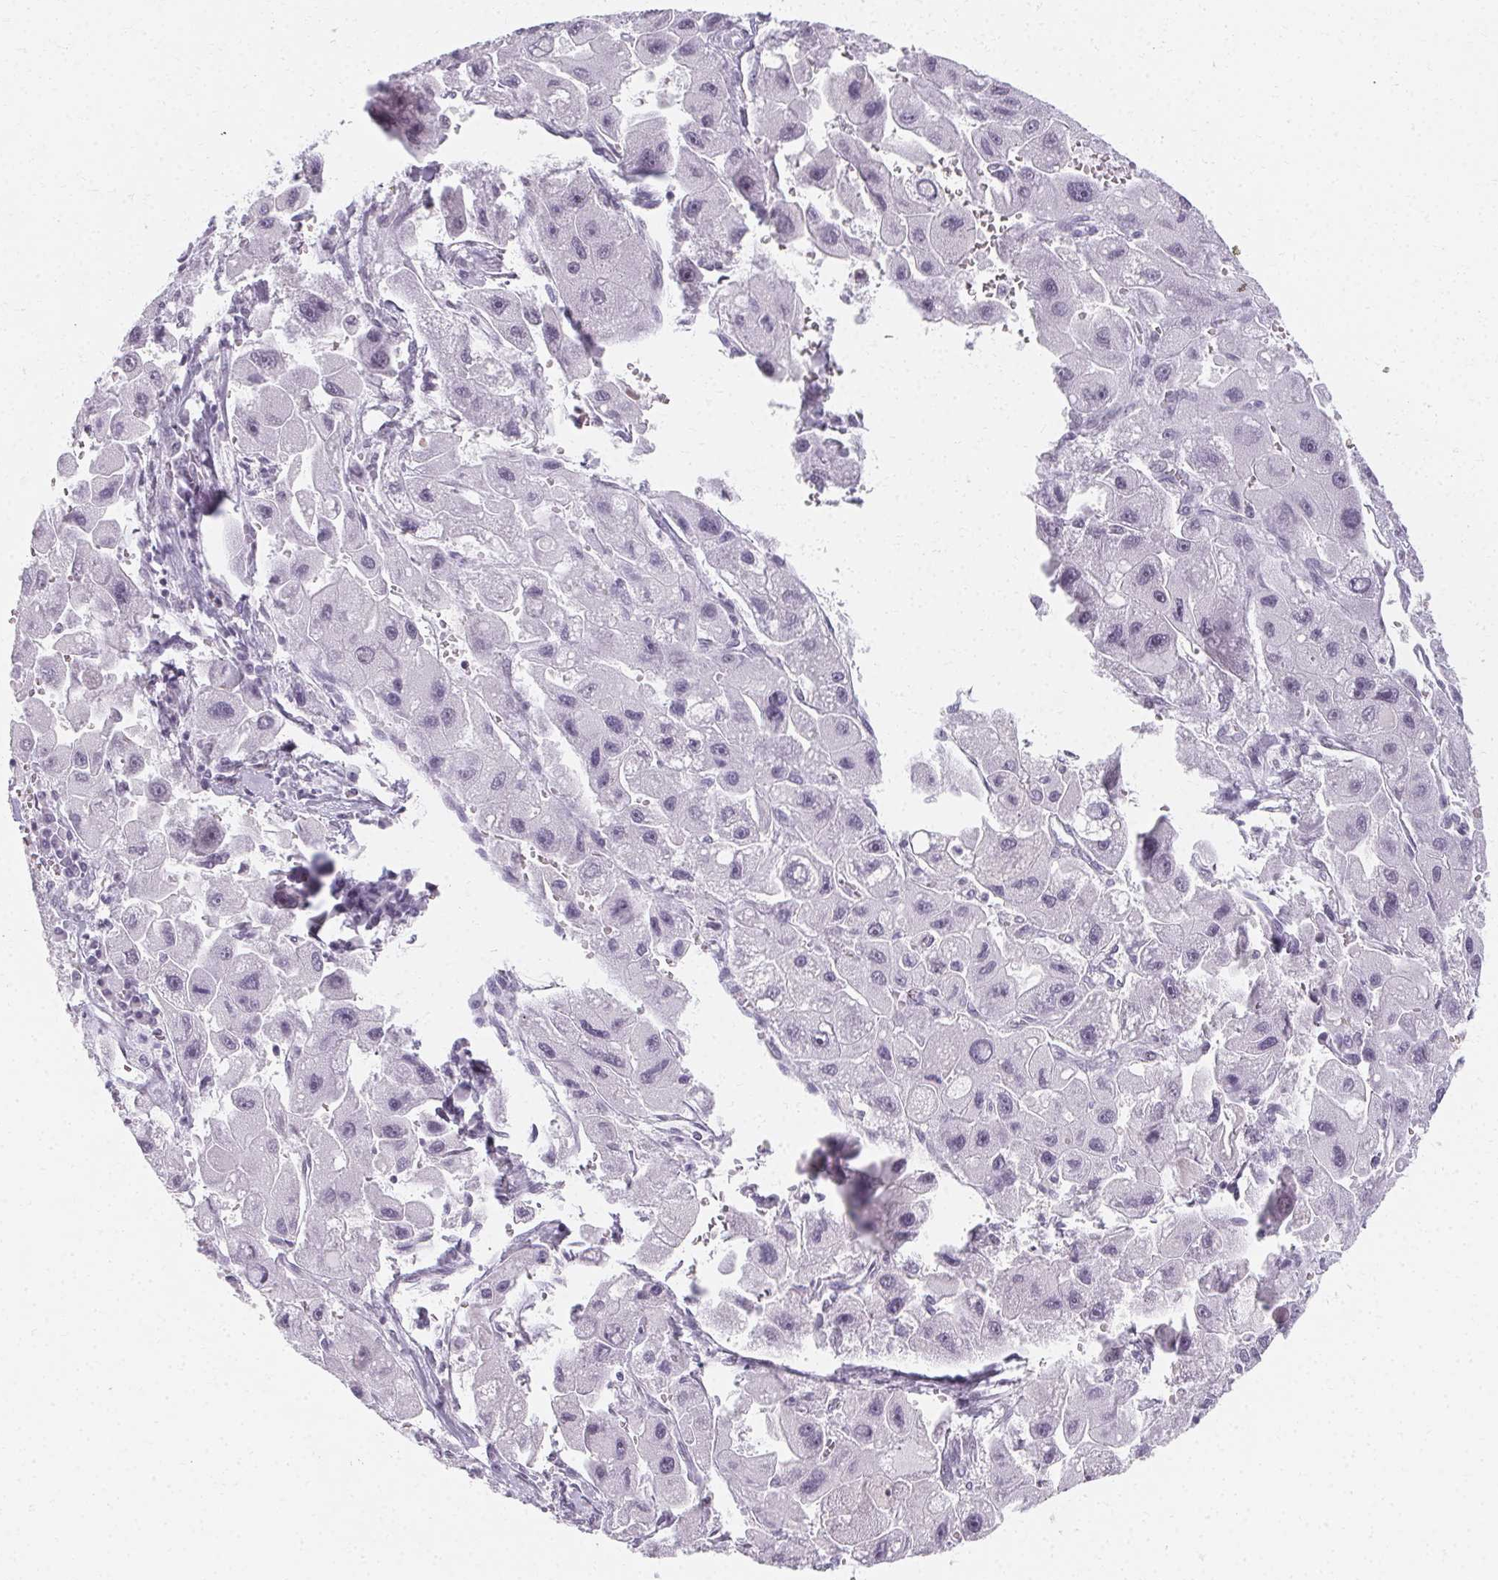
{"staining": {"intensity": "negative", "quantity": "none", "location": "none"}, "tissue": "liver cancer", "cell_type": "Tumor cells", "image_type": "cancer", "snomed": [{"axis": "morphology", "description": "Carcinoma, Hepatocellular, NOS"}, {"axis": "topography", "description": "Liver"}], "caption": "This is an immunohistochemistry (IHC) micrograph of hepatocellular carcinoma (liver). There is no staining in tumor cells.", "gene": "SYNPR", "patient": {"sex": "male", "age": 24}}